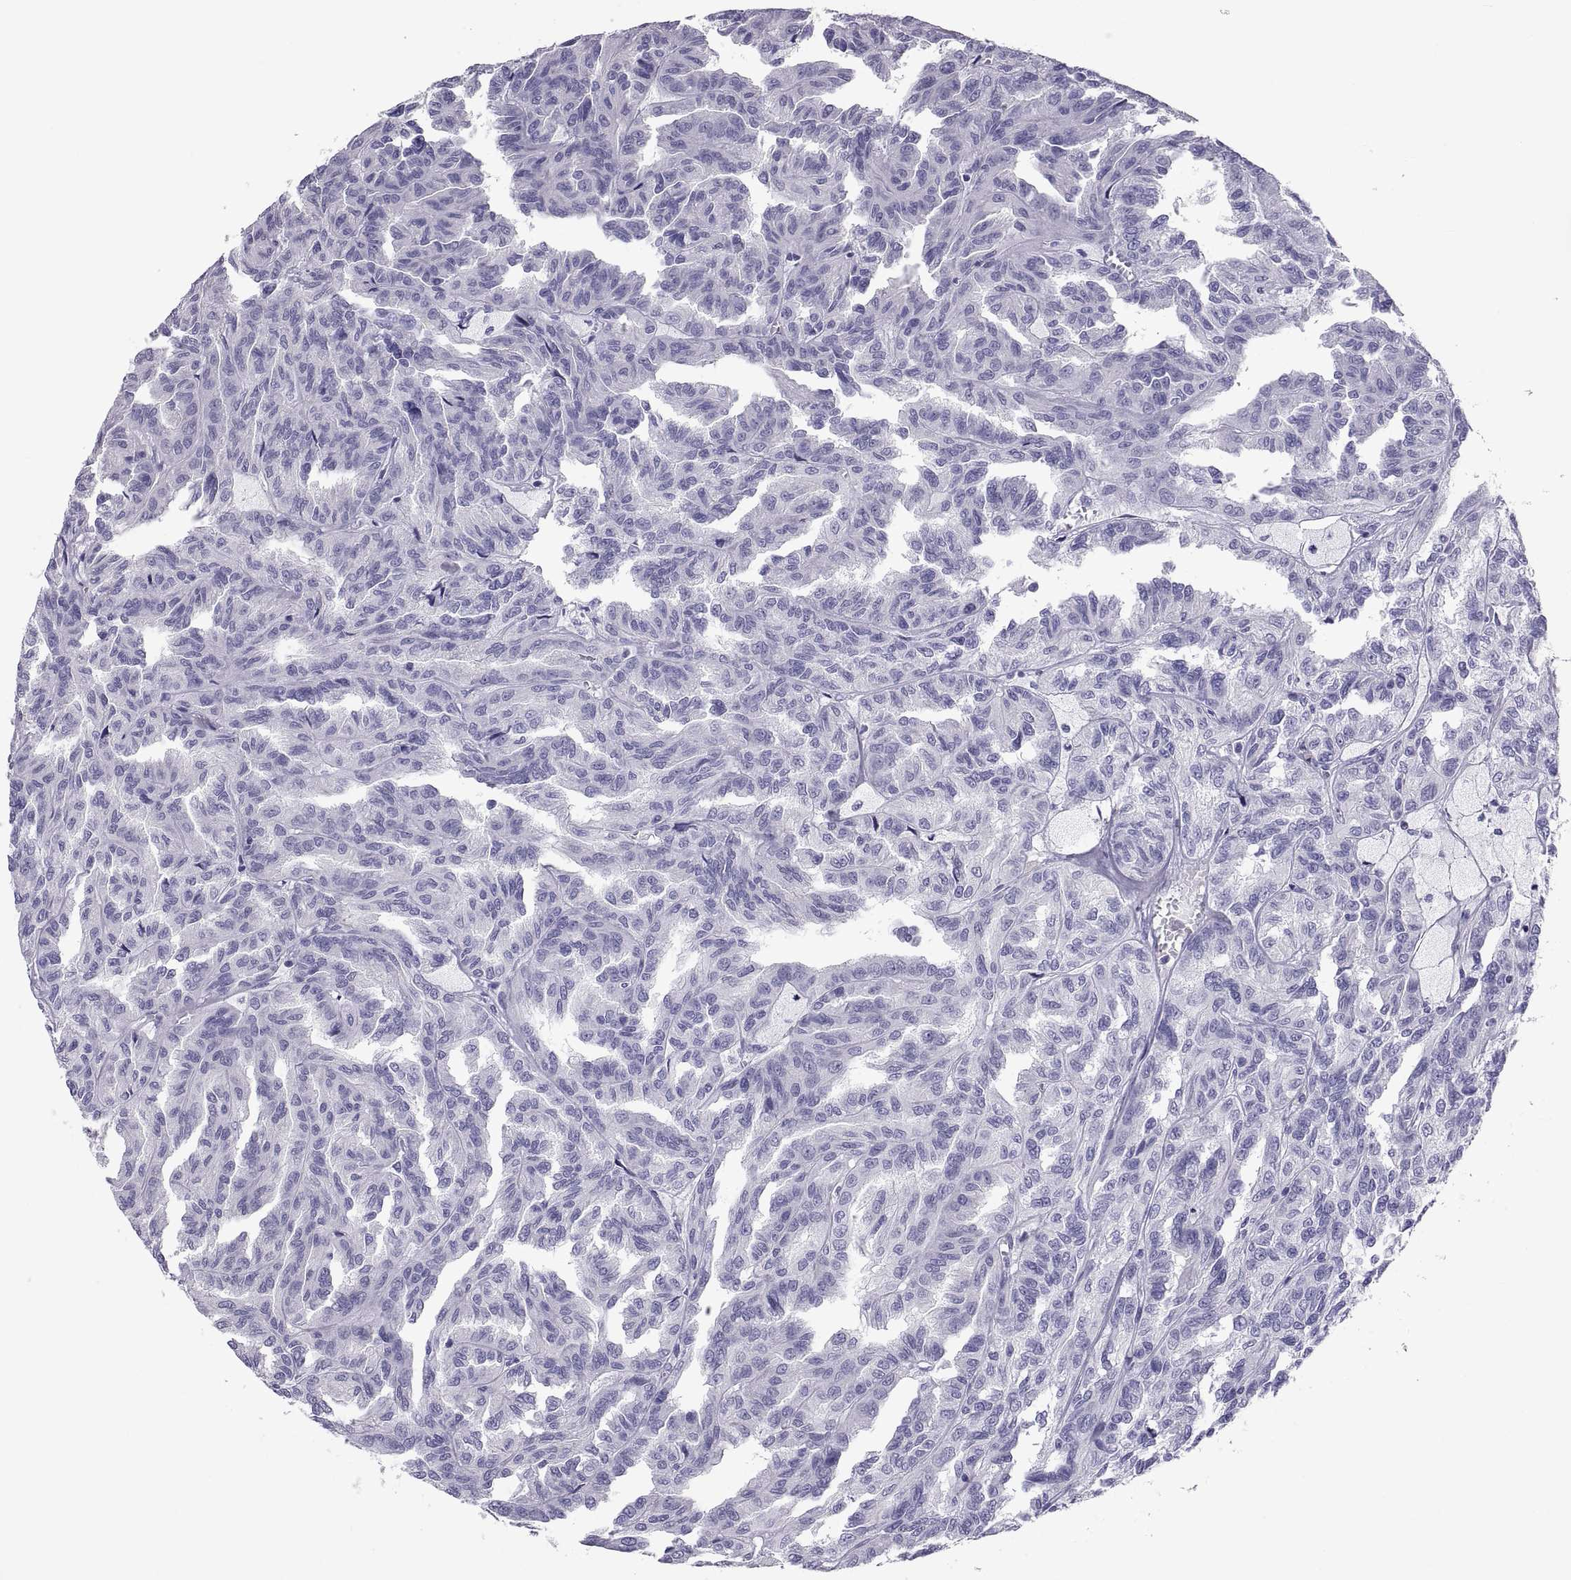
{"staining": {"intensity": "negative", "quantity": "none", "location": "none"}, "tissue": "renal cancer", "cell_type": "Tumor cells", "image_type": "cancer", "snomed": [{"axis": "morphology", "description": "Adenocarcinoma, NOS"}, {"axis": "topography", "description": "Kidney"}], "caption": "An image of renal cancer stained for a protein shows no brown staining in tumor cells.", "gene": "RNASE12", "patient": {"sex": "male", "age": 79}}